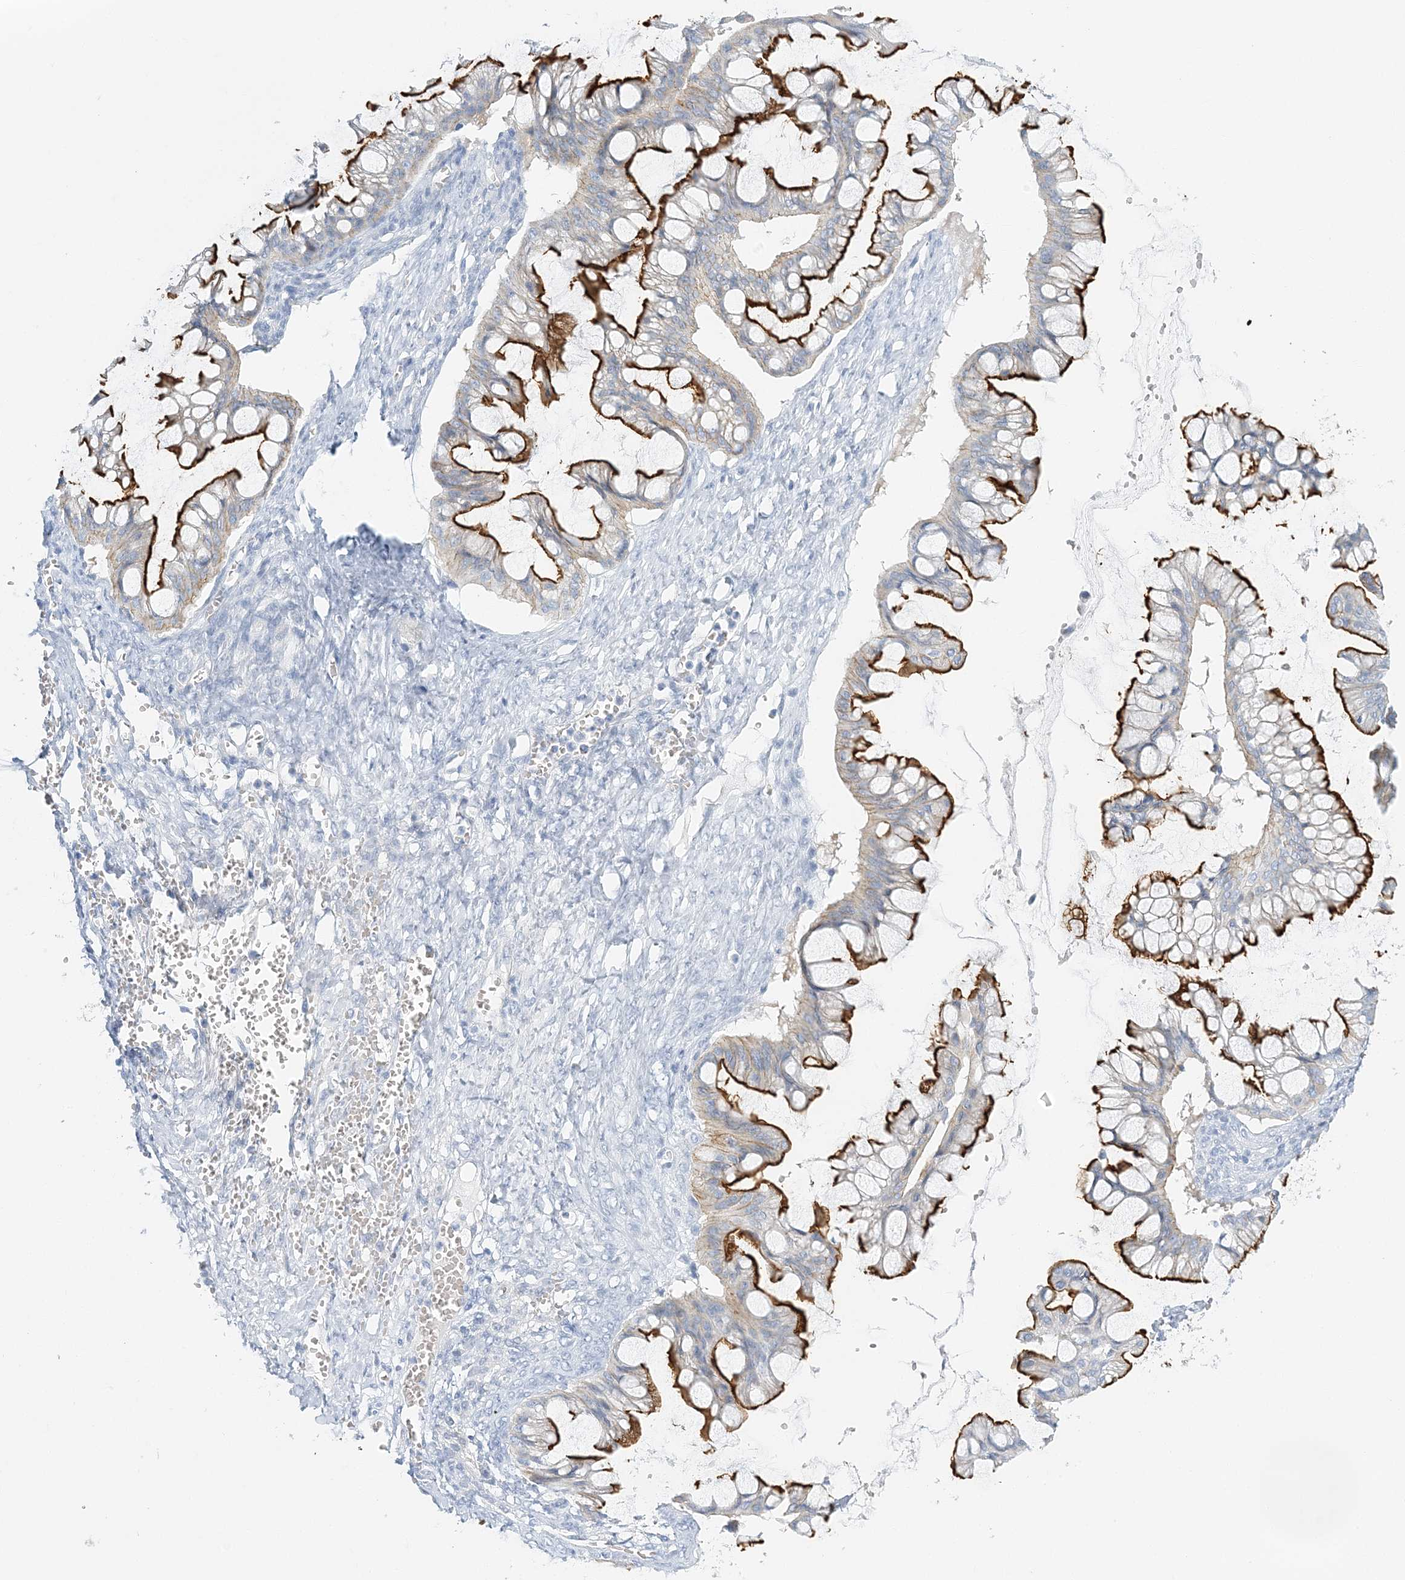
{"staining": {"intensity": "strong", "quantity": ">75%", "location": "cytoplasmic/membranous"}, "tissue": "ovarian cancer", "cell_type": "Tumor cells", "image_type": "cancer", "snomed": [{"axis": "morphology", "description": "Cystadenocarcinoma, mucinous, NOS"}, {"axis": "topography", "description": "Ovary"}], "caption": "Immunohistochemistry (IHC) of ovarian mucinous cystadenocarcinoma reveals high levels of strong cytoplasmic/membranous expression in approximately >75% of tumor cells.", "gene": "VILL", "patient": {"sex": "female", "age": 73}}